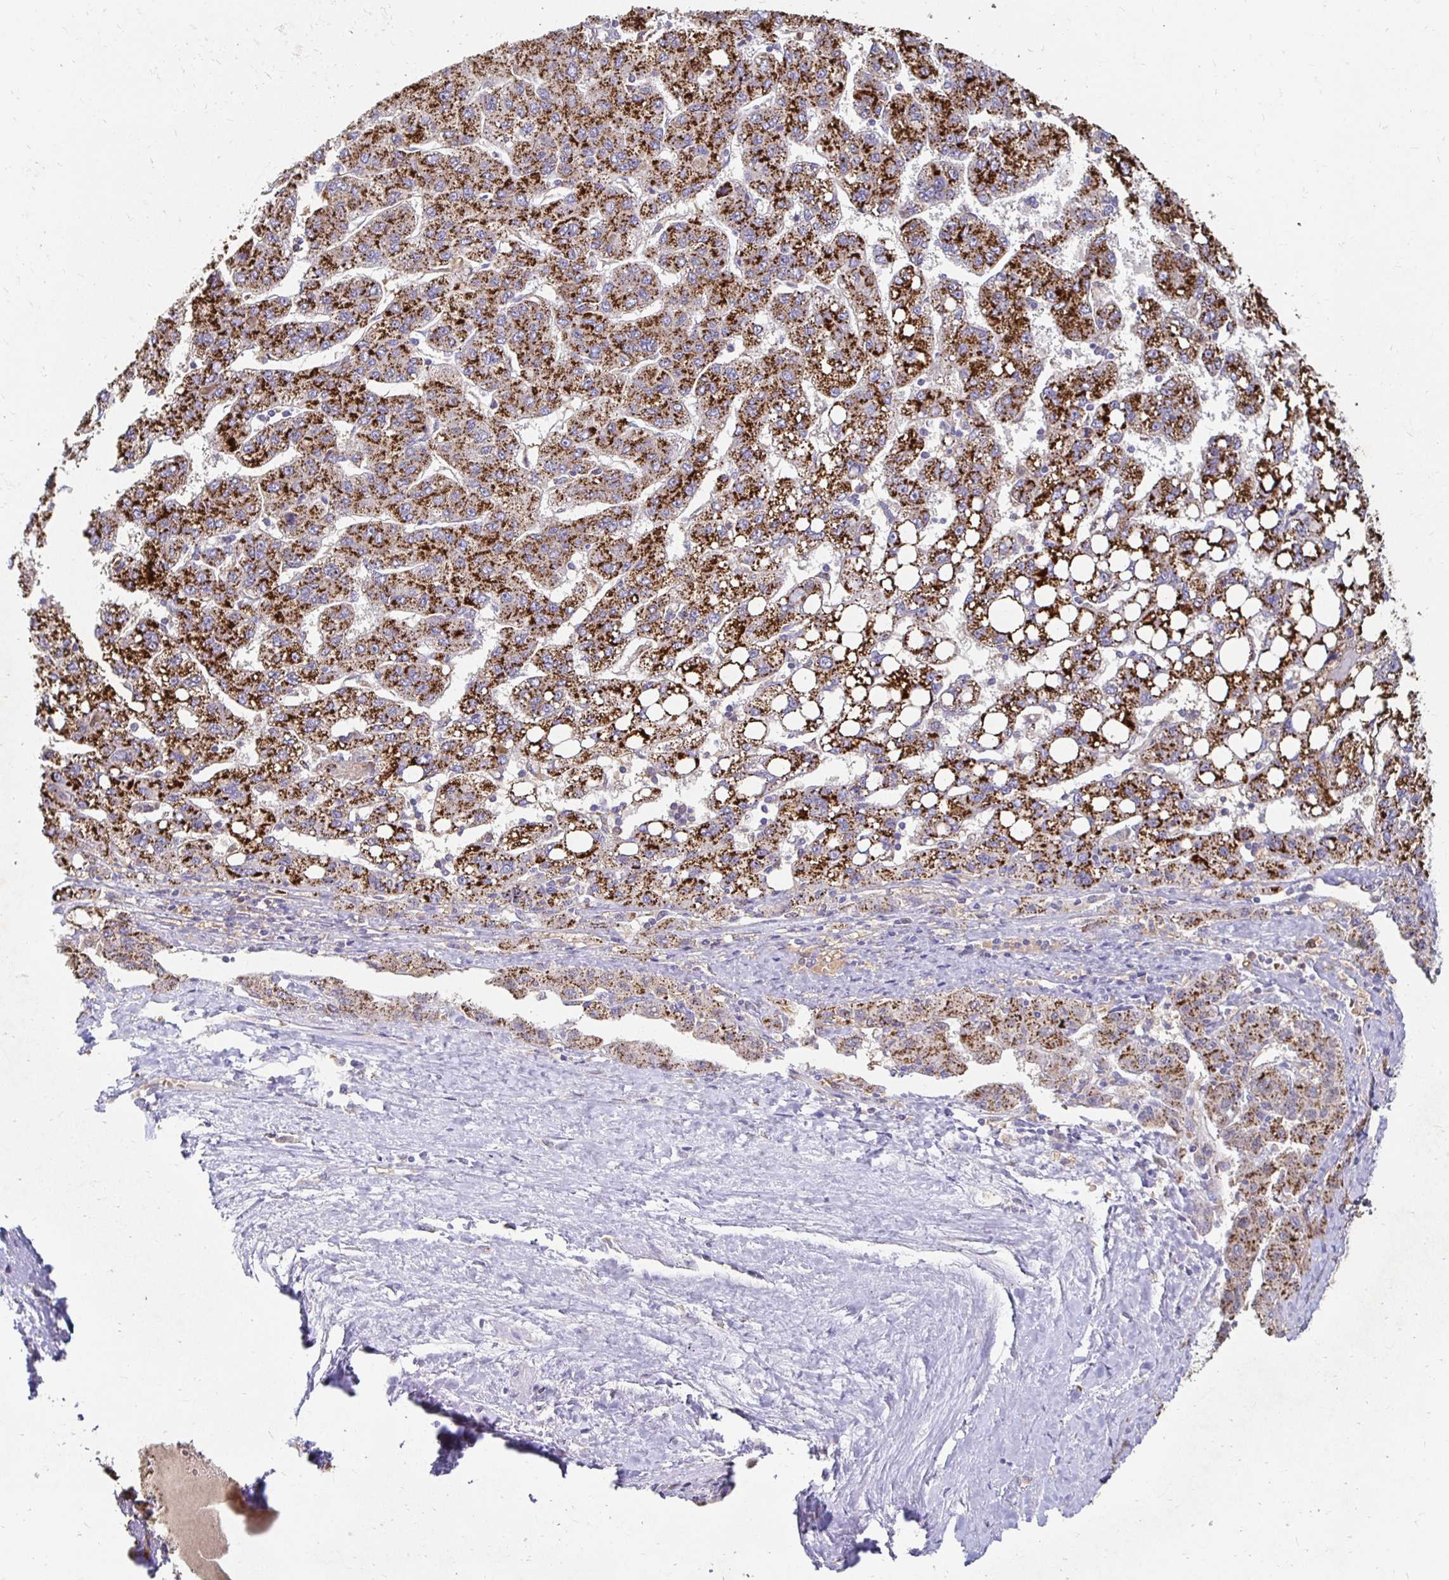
{"staining": {"intensity": "strong", "quantity": ">75%", "location": "cytoplasmic/membranous"}, "tissue": "liver cancer", "cell_type": "Tumor cells", "image_type": "cancer", "snomed": [{"axis": "morphology", "description": "Carcinoma, Hepatocellular, NOS"}, {"axis": "topography", "description": "Liver"}], "caption": "Immunohistochemistry micrograph of neoplastic tissue: human hepatocellular carcinoma (liver) stained using immunohistochemistry reveals high levels of strong protein expression localized specifically in the cytoplasmic/membranous of tumor cells, appearing as a cytoplasmic/membranous brown color.", "gene": "GK2", "patient": {"sex": "female", "age": 82}}